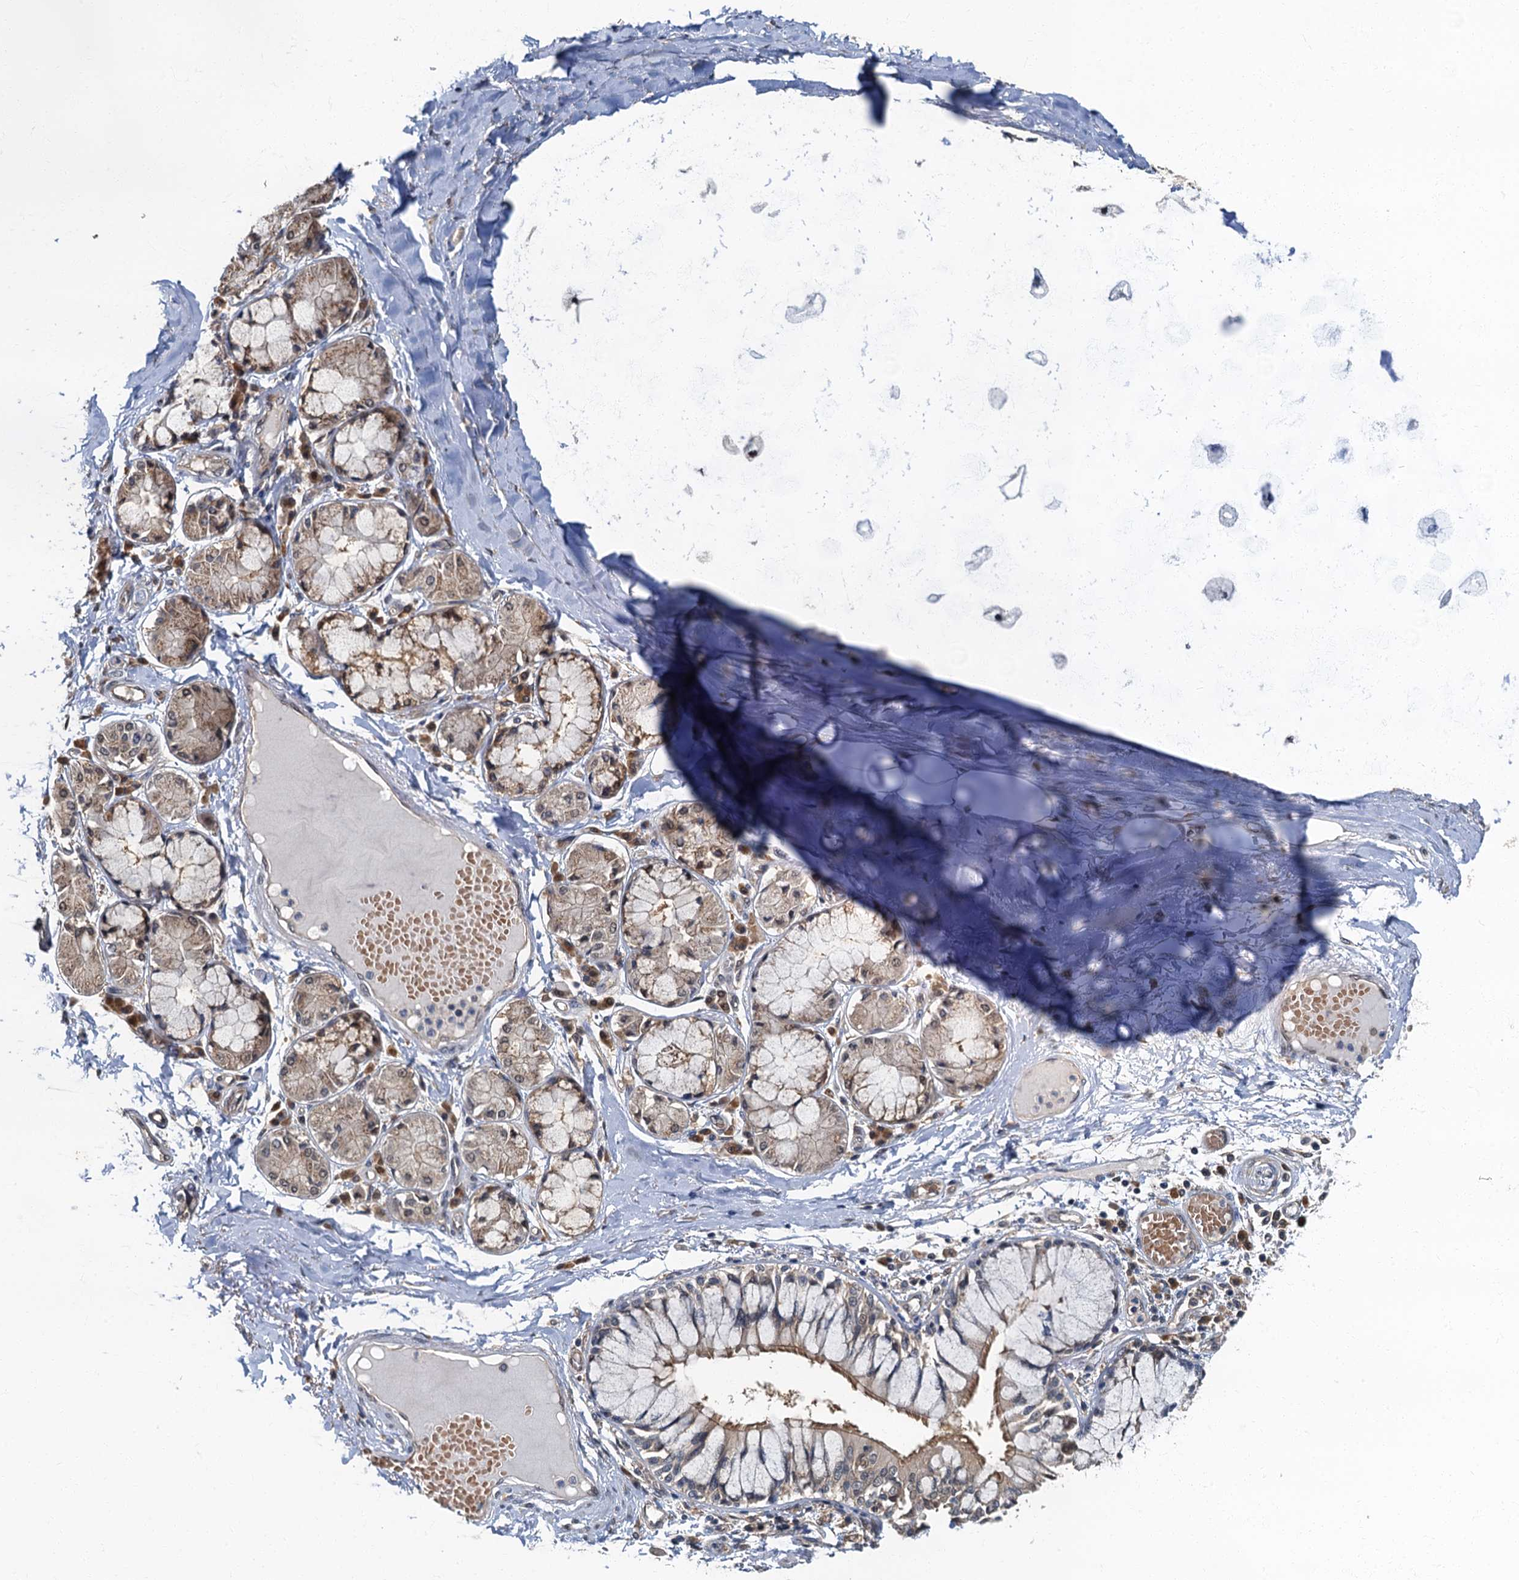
{"staining": {"intensity": "weak", "quantity": "<25%", "location": "cytoplasmic/membranous"}, "tissue": "adipose tissue", "cell_type": "Adipocytes", "image_type": "normal", "snomed": [{"axis": "morphology", "description": "Normal tissue, NOS"}, {"axis": "topography", "description": "Cartilage tissue"}, {"axis": "topography", "description": "Bronchus"}, {"axis": "topography", "description": "Lung"}, {"axis": "topography", "description": "Peripheral nerve tissue"}], "caption": "Histopathology image shows no protein positivity in adipocytes of benign adipose tissue. (DAB (3,3'-diaminobenzidine) IHC with hematoxylin counter stain).", "gene": "TBCK", "patient": {"sex": "female", "age": 49}}